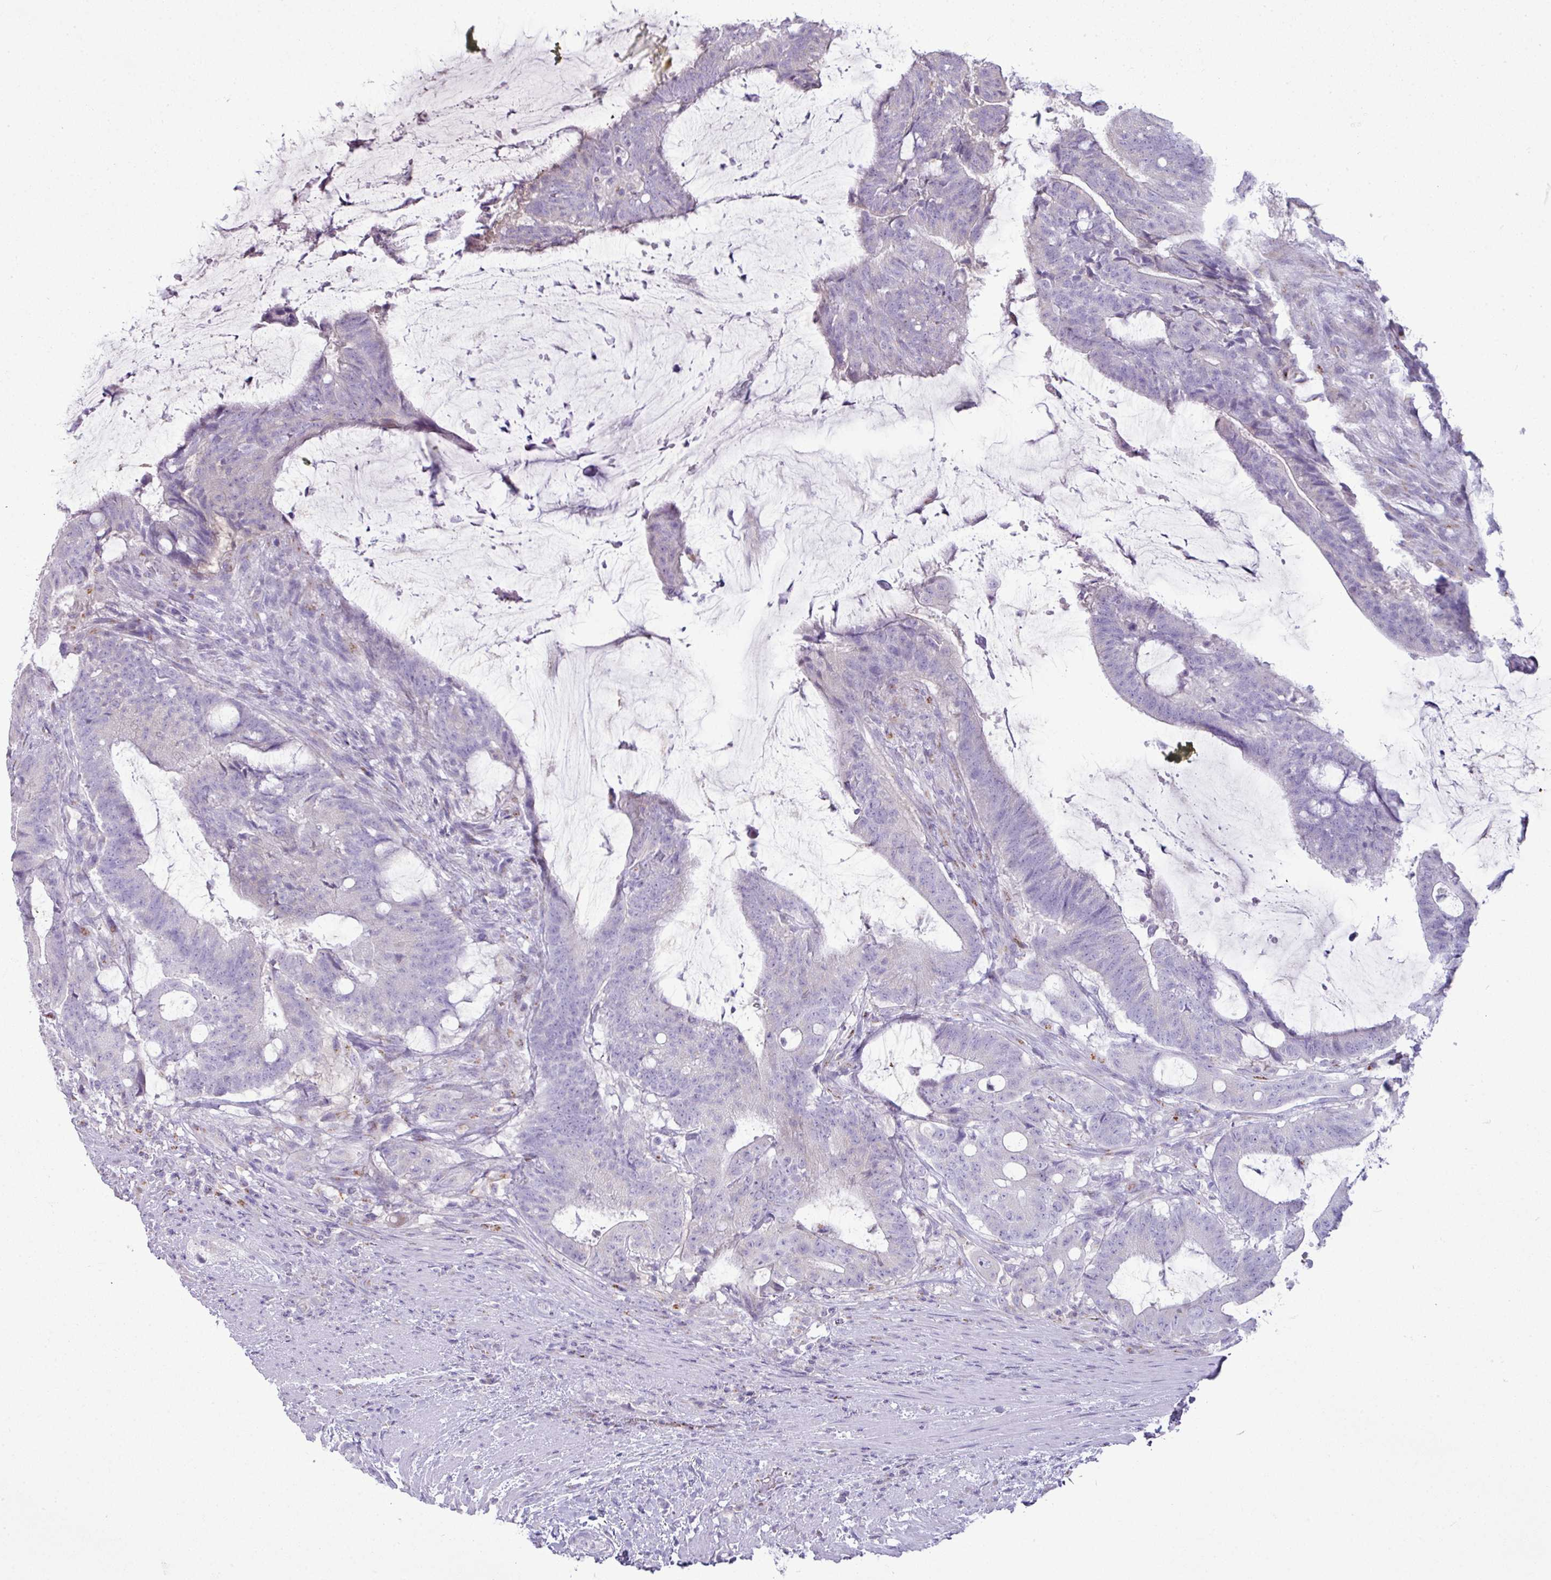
{"staining": {"intensity": "negative", "quantity": "none", "location": "none"}, "tissue": "colorectal cancer", "cell_type": "Tumor cells", "image_type": "cancer", "snomed": [{"axis": "morphology", "description": "Adenocarcinoma, NOS"}, {"axis": "topography", "description": "Colon"}], "caption": "Immunohistochemistry of colorectal cancer (adenocarcinoma) demonstrates no staining in tumor cells.", "gene": "FAM43A", "patient": {"sex": "female", "age": 43}}